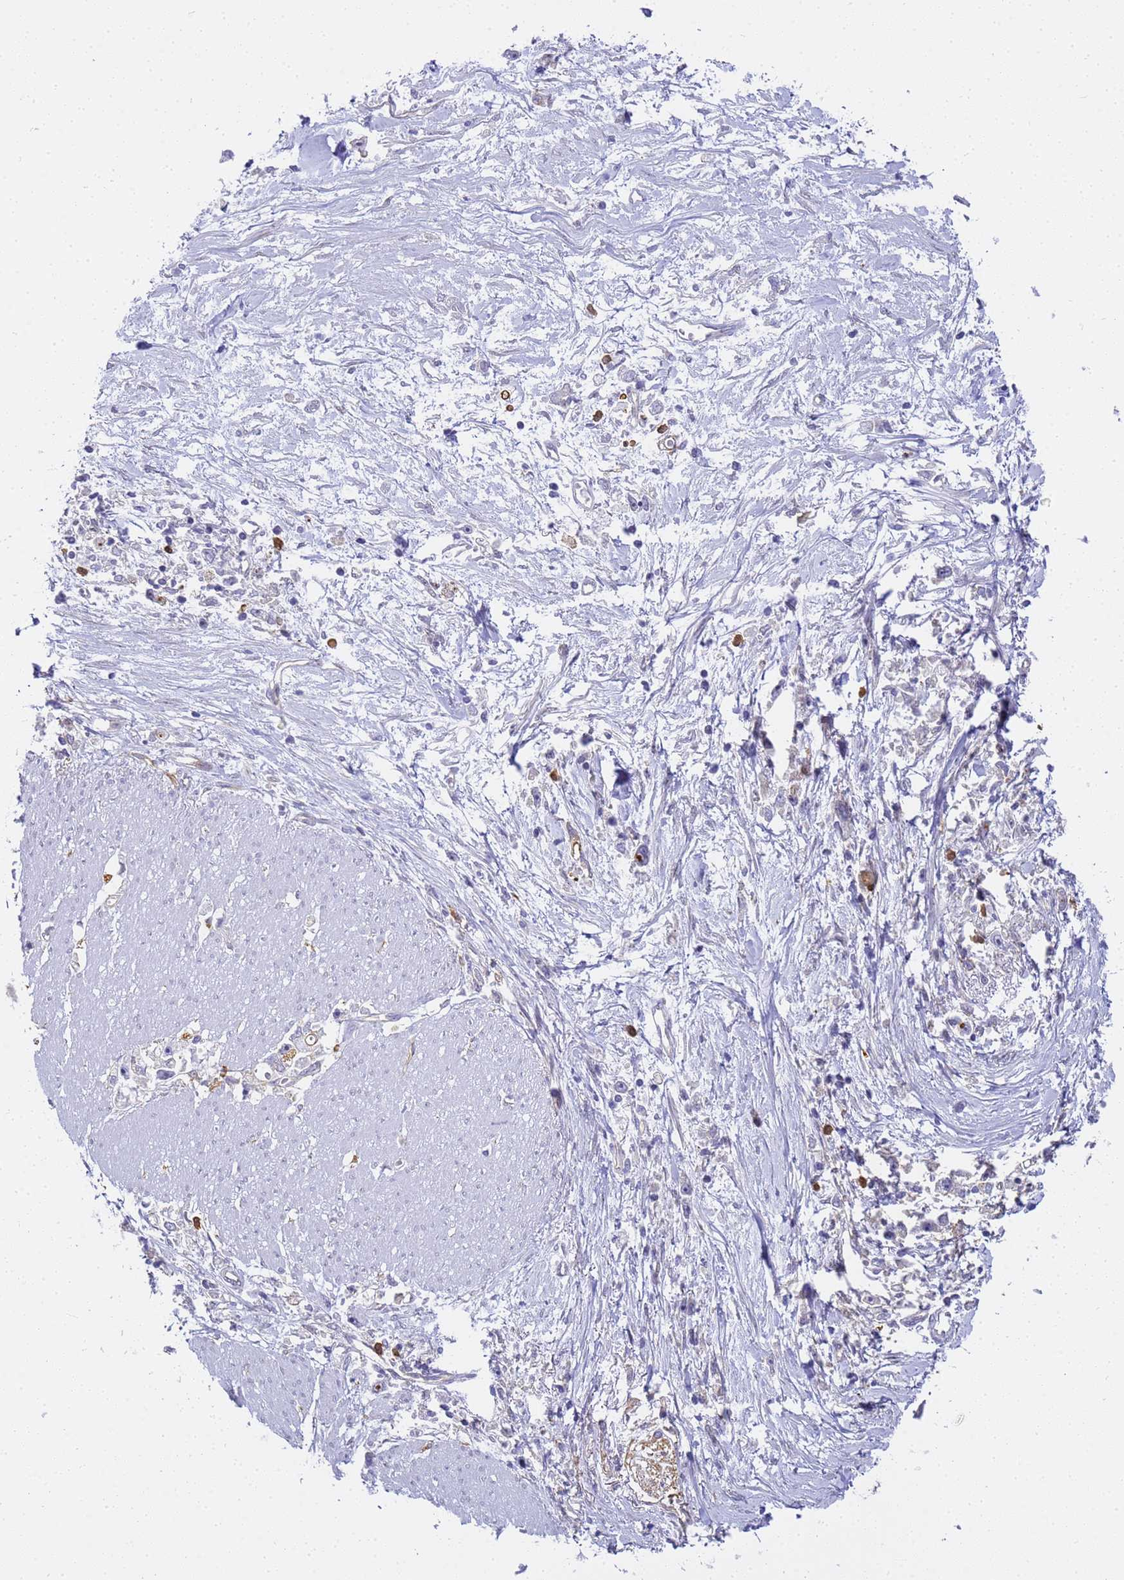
{"staining": {"intensity": "negative", "quantity": "none", "location": "none"}, "tissue": "stomach cancer", "cell_type": "Tumor cells", "image_type": "cancer", "snomed": [{"axis": "morphology", "description": "Adenocarcinoma, NOS"}, {"axis": "topography", "description": "Stomach"}], "caption": "IHC image of human stomach cancer (adenocarcinoma) stained for a protein (brown), which exhibits no expression in tumor cells.", "gene": "GON4L", "patient": {"sex": "female", "age": 59}}